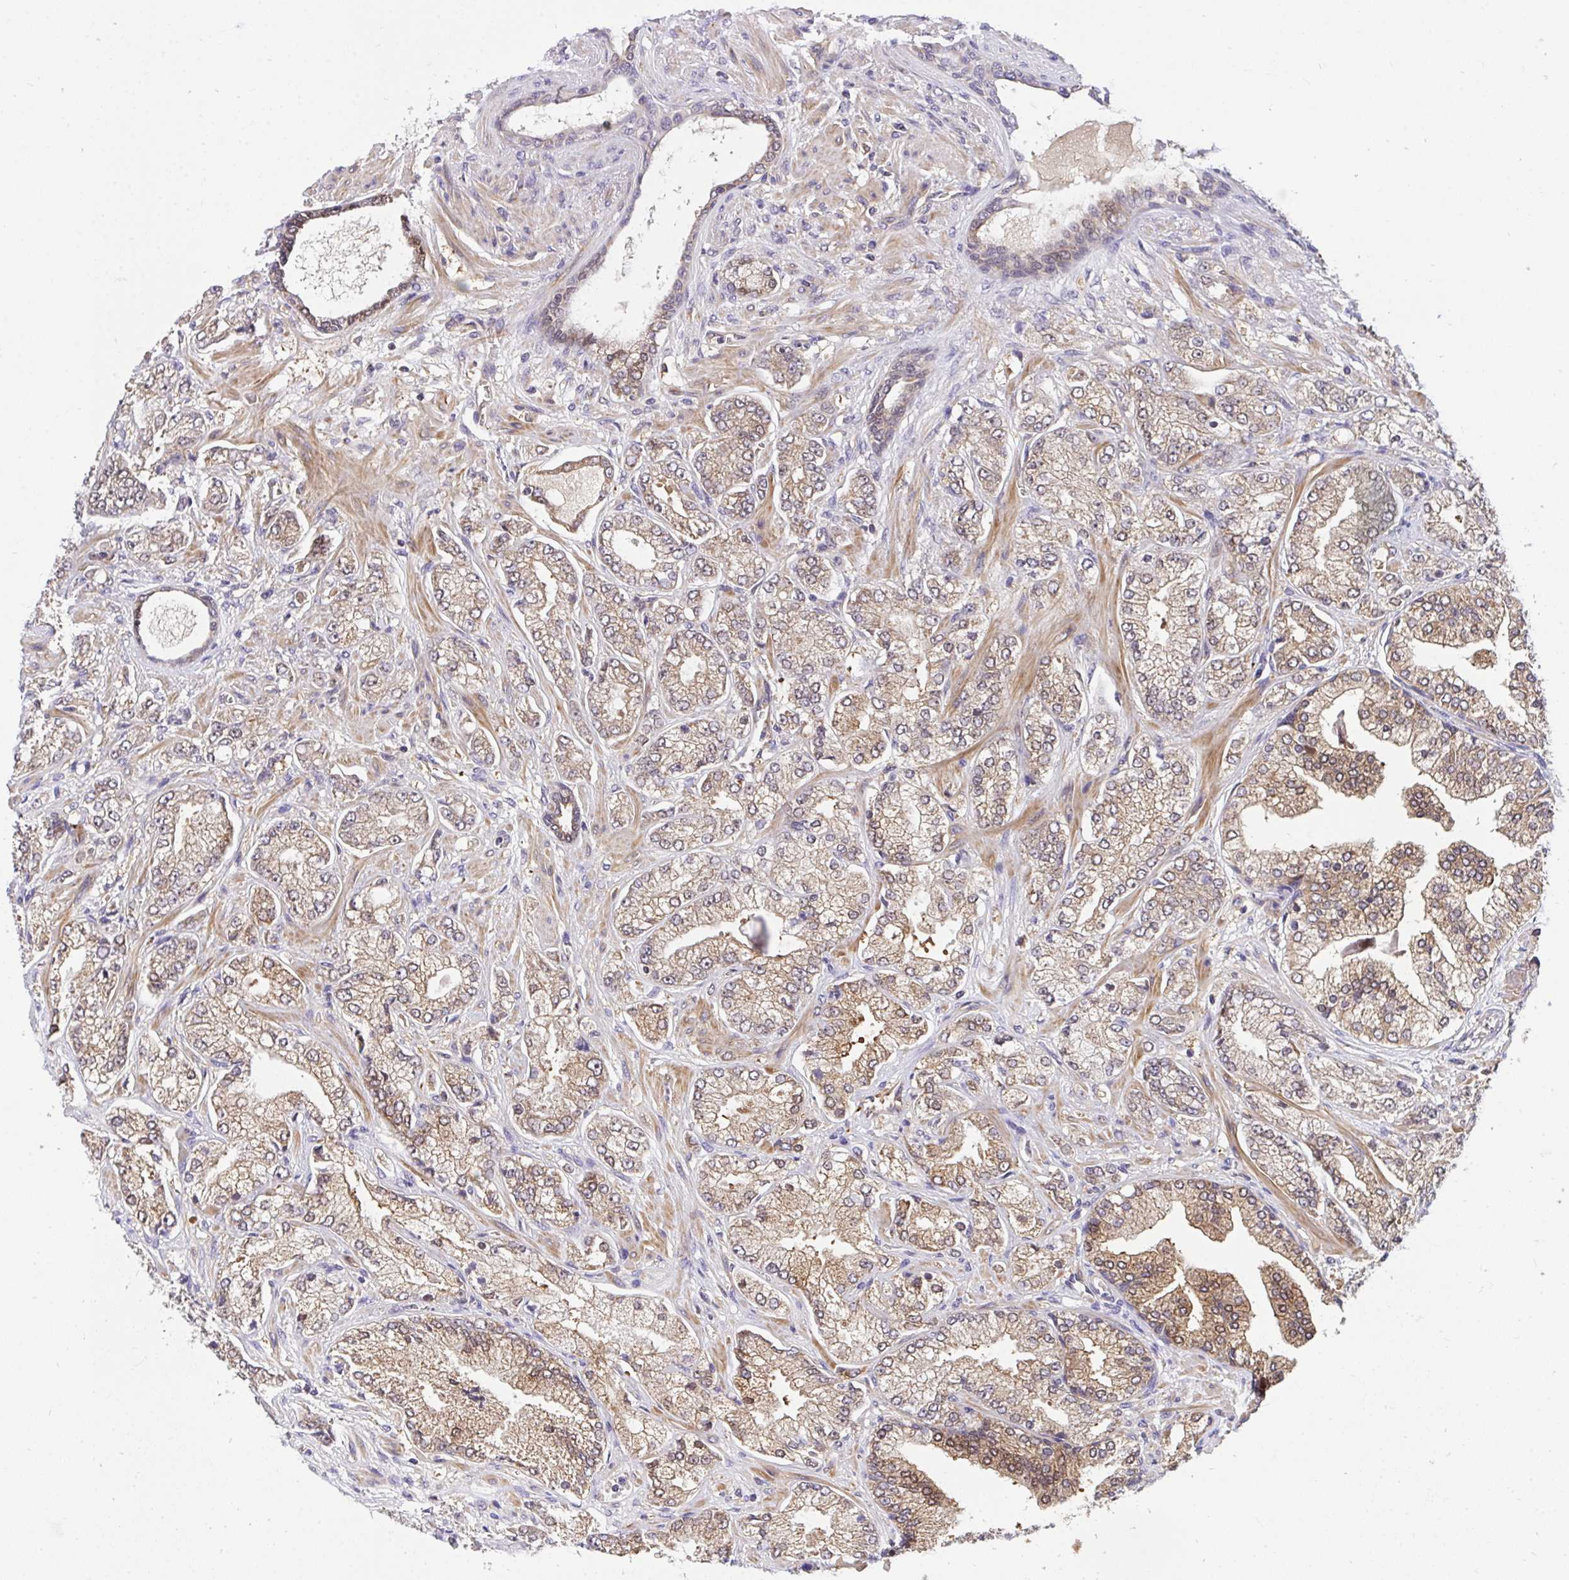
{"staining": {"intensity": "moderate", "quantity": ">75%", "location": "cytoplasmic/membranous"}, "tissue": "prostate cancer", "cell_type": "Tumor cells", "image_type": "cancer", "snomed": [{"axis": "morphology", "description": "Normal tissue, NOS"}, {"axis": "morphology", "description": "Adenocarcinoma, High grade"}, {"axis": "topography", "description": "Prostate"}, {"axis": "topography", "description": "Peripheral nerve tissue"}], "caption": "Immunohistochemistry (IHC) of prostate cancer (adenocarcinoma (high-grade)) exhibits medium levels of moderate cytoplasmic/membranous staining in approximately >75% of tumor cells.", "gene": "C19orf54", "patient": {"sex": "male", "age": 68}}